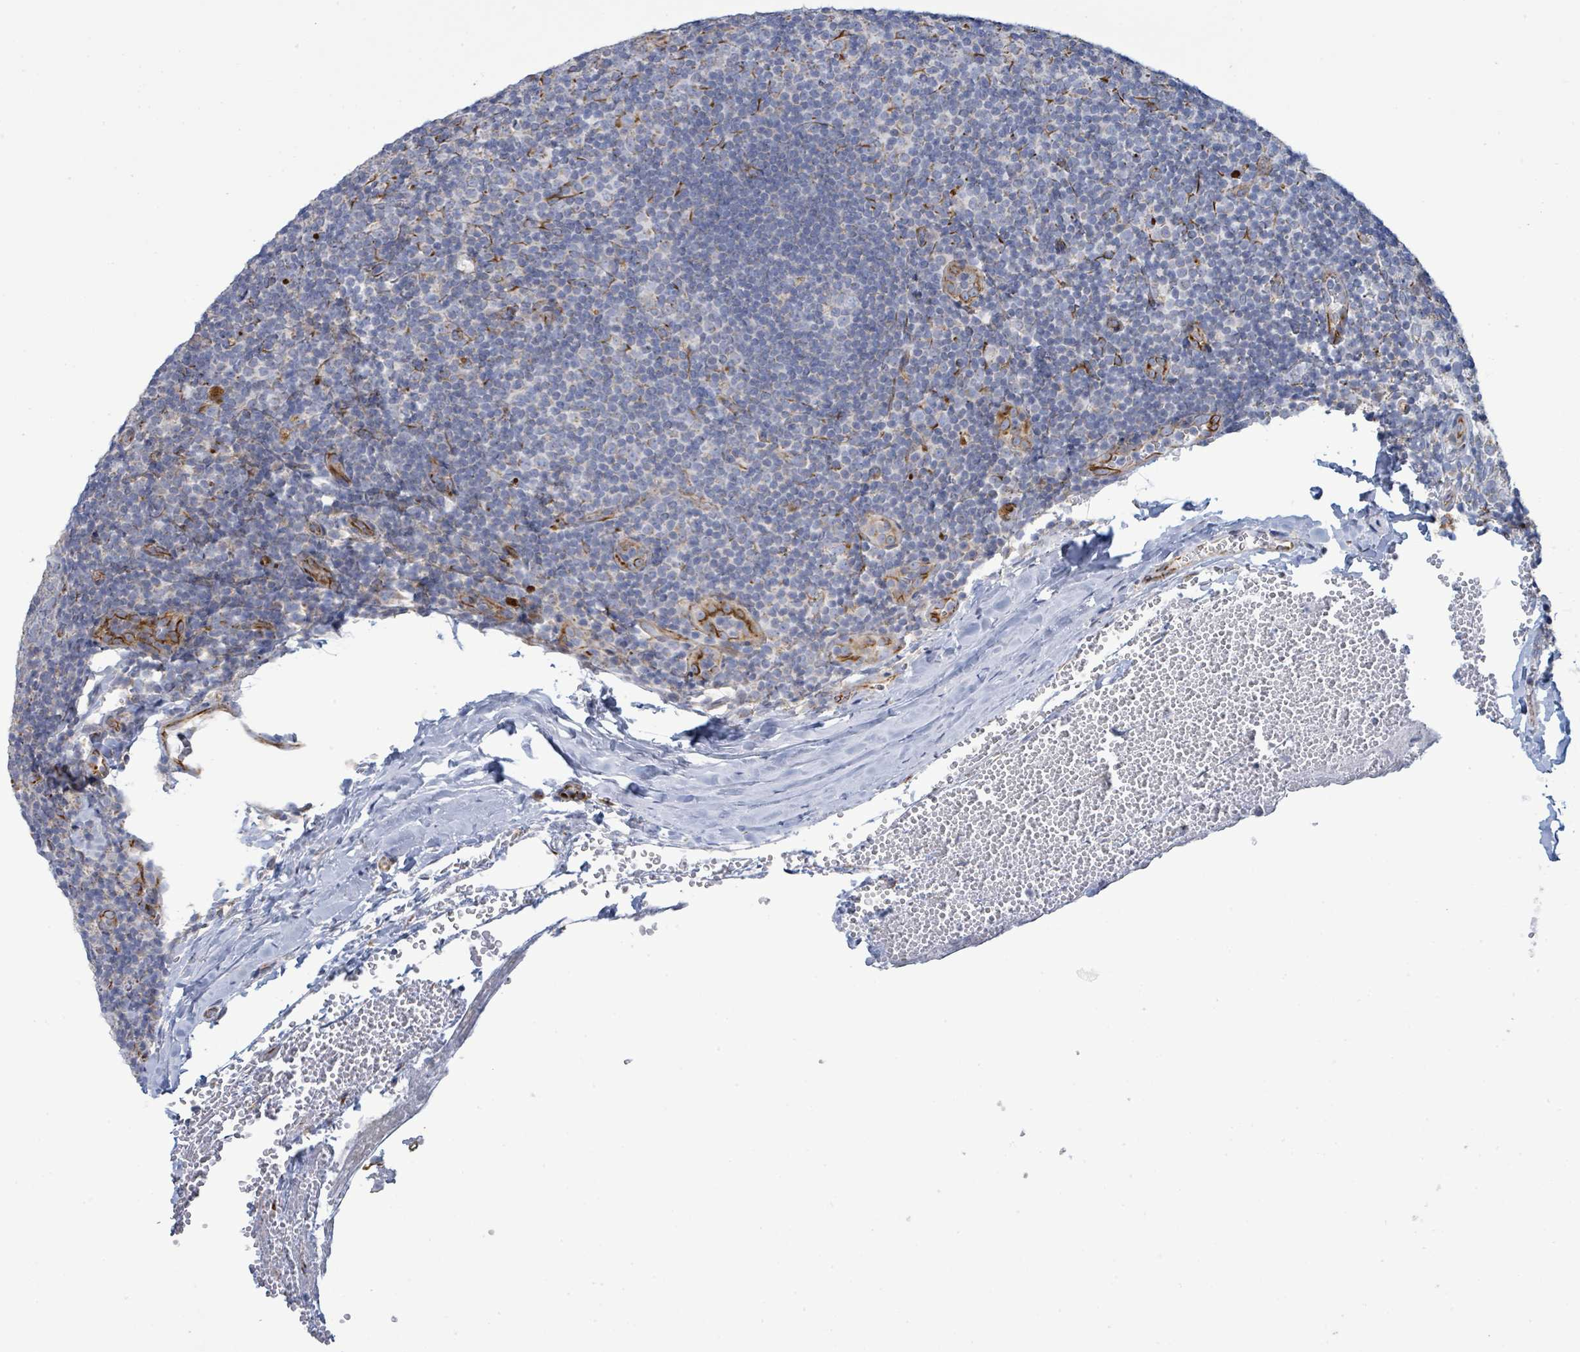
{"staining": {"intensity": "negative", "quantity": "none", "location": "none"}, "tissue": "tonsil", "cell_type": "Germinal center cells", "image_type": "normal", "snomed": [{"axis": "morphology", "description": "Normal tissue, NOS"}, {"axis": "topography", "description": "Tonsil"}], "caption": "A high-resolution histopathology image shows immunohistochemistry (IHC) staining of benign tonsil, which reveals no significant positivity in germinal center cells.", "gene": "ALG12", "patient": {"sex": "male", "age": 17}}